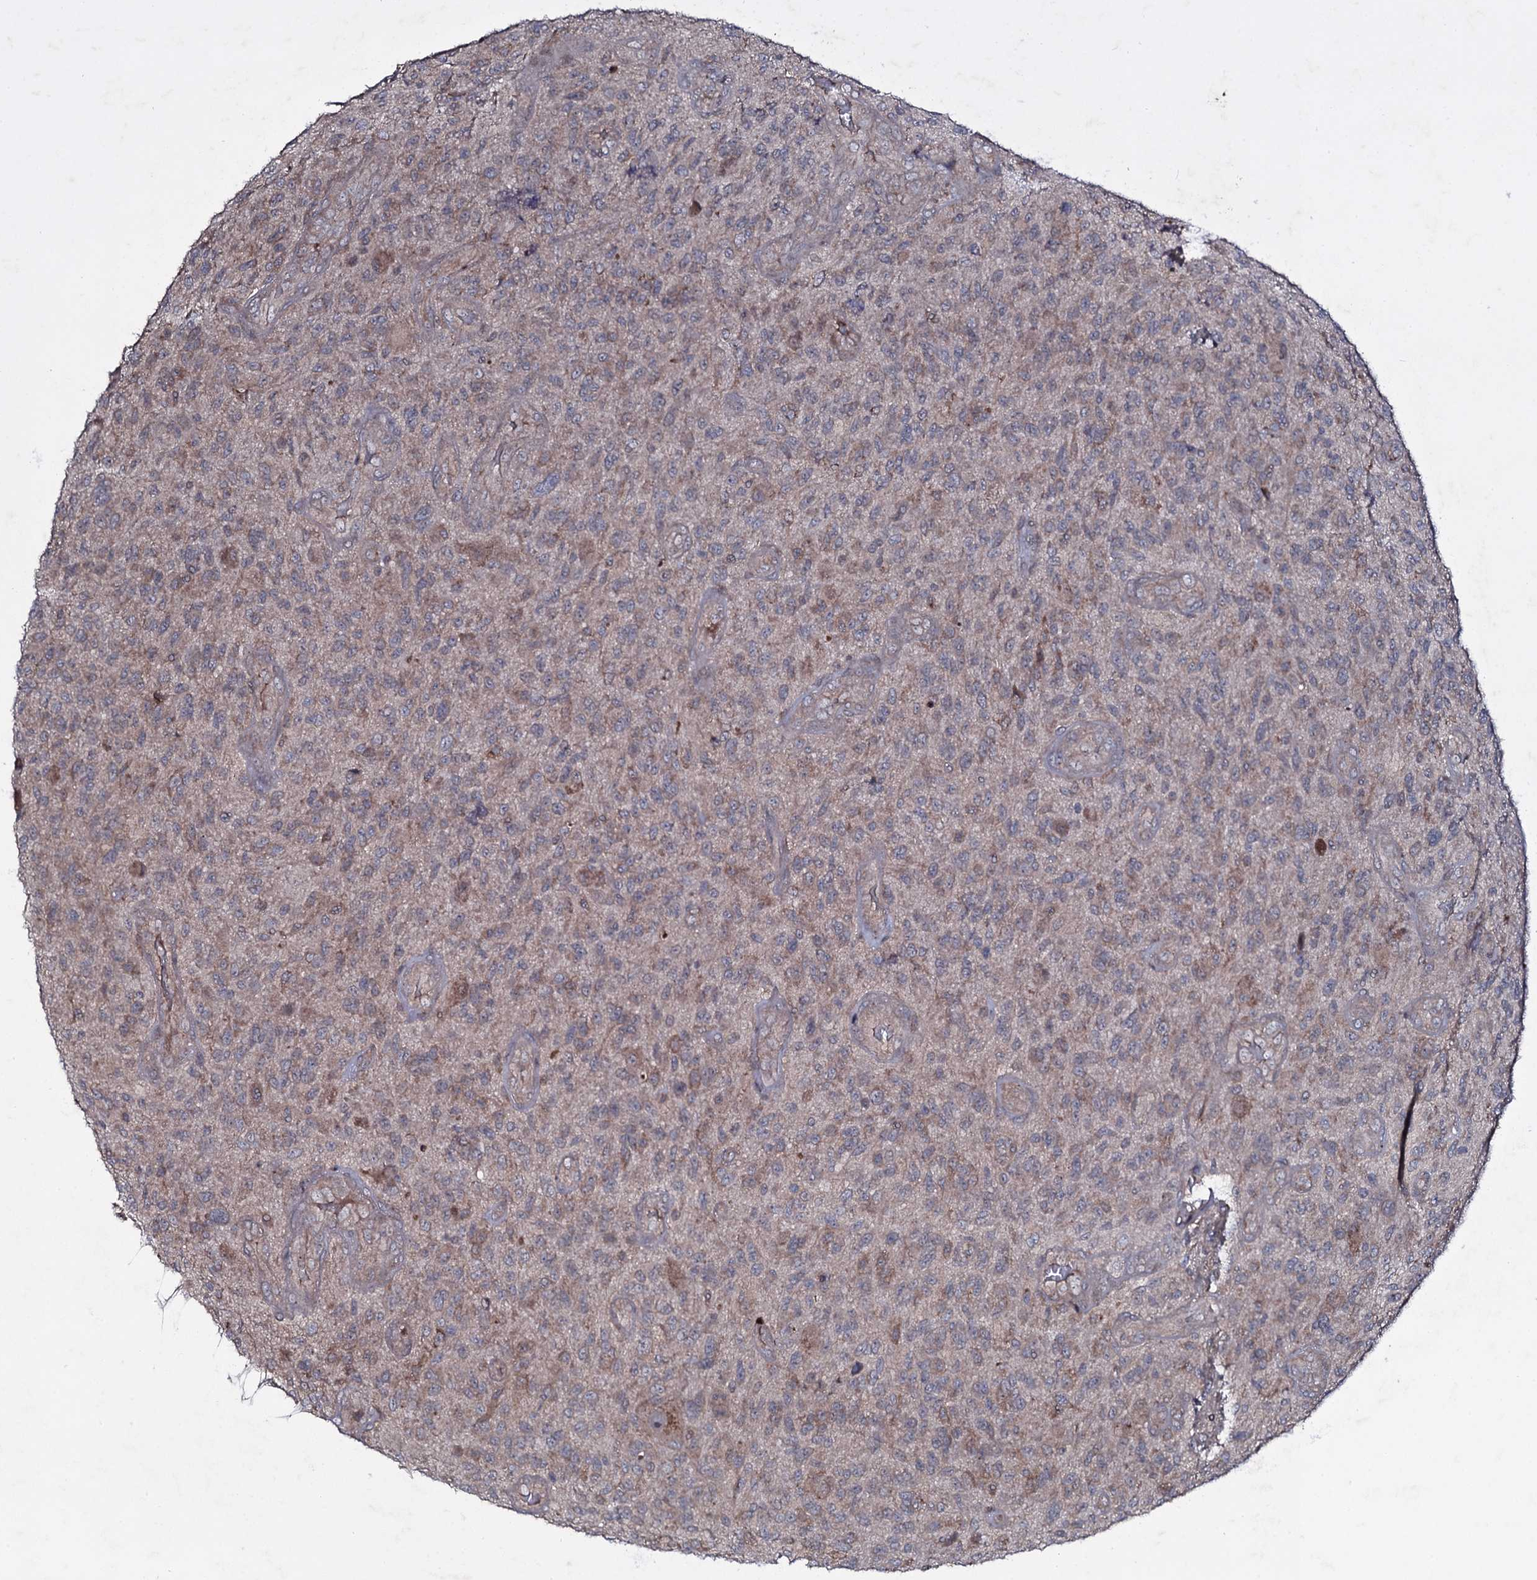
{"staining": {"intensity": "moderate", "quantity": "25%-75%", "location": "cytoplasmic/membranous"}, "tissue": "glioma", "cell_type": "Tumor cells", "image_type": "cancer", "snomed": [{"axis": "morphology", "description": "Glioma, malignant, High grade"}, {"axis": "topography", "description": "Brain"}], "caption": "The histopathology image demonstrates staining of malignant glioma (high-grade), revealing moderate cytoplasmic/membranous protein expression (brown color) within tumor cells.", "gene": "SNAP23", "patient": {"sex": "male", "age": 47}}